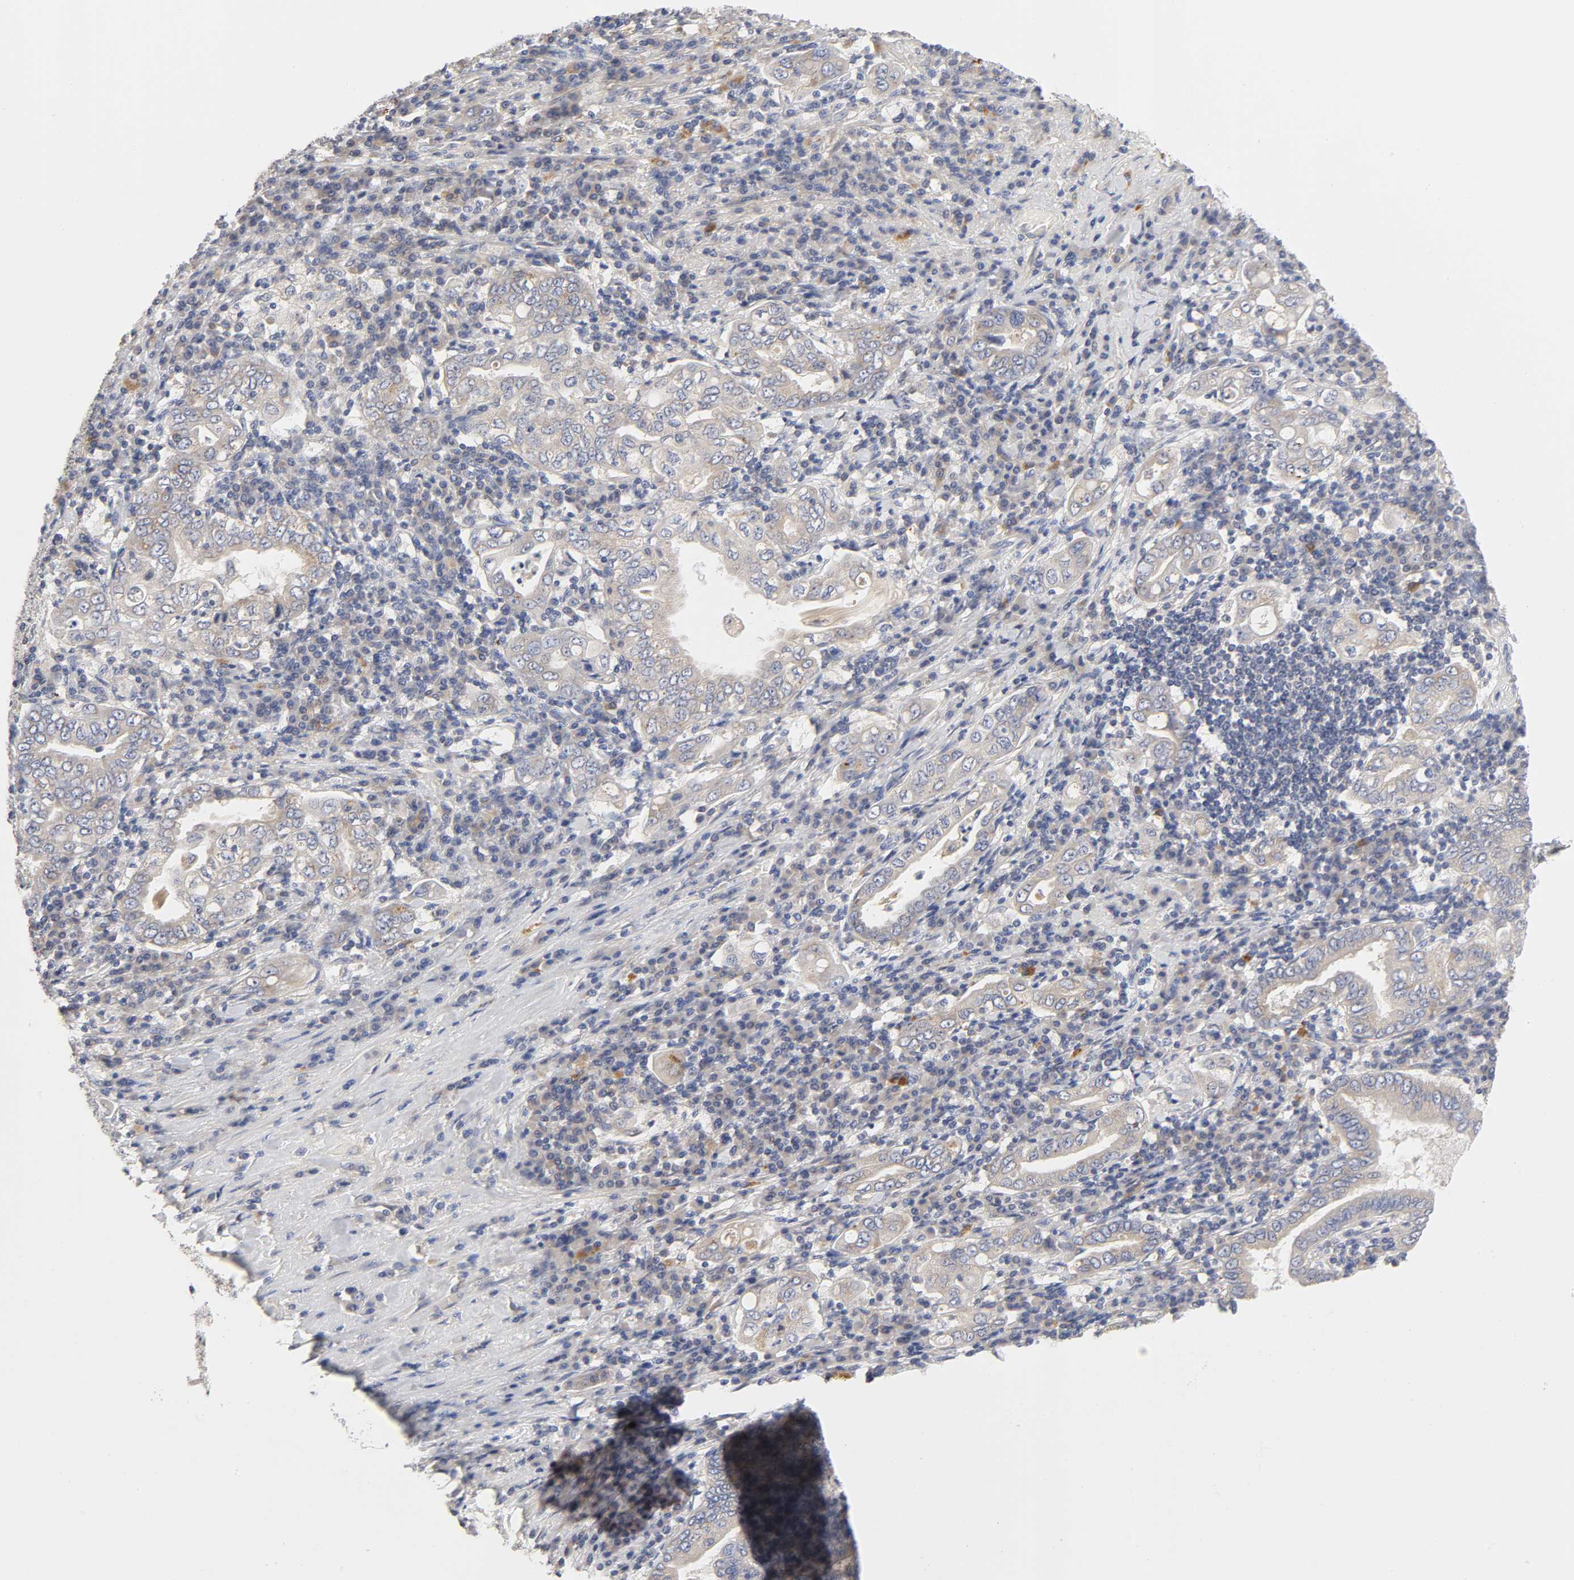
{"staining": {"intensity": "weak", "quantity": ">75%", "location": "cytoplasmic/membranous"}, "tissue": "stomach cancer", "cell_type": "Tumor cells", "image_type": "cancer", "snomed": [{"axis": "morphology", "description": "Normal tissue, NOS"}, {"axis": "morphology", "description": "Adenocarcinoma, NOS"}, {"axis": "topography", "description": "Esophagus"}, {"axis": "topography", "description": "Stomach, upper"}, {"axis": "topography", "description": "Peripheral nerve tissue"}], "caption": "Stomach cancer stained for a protein displays weak cytoplasmic/membranous positivity in tumor cells.", "gene": "C17orf75", "patient": {"sex": "male", "age": 62}}